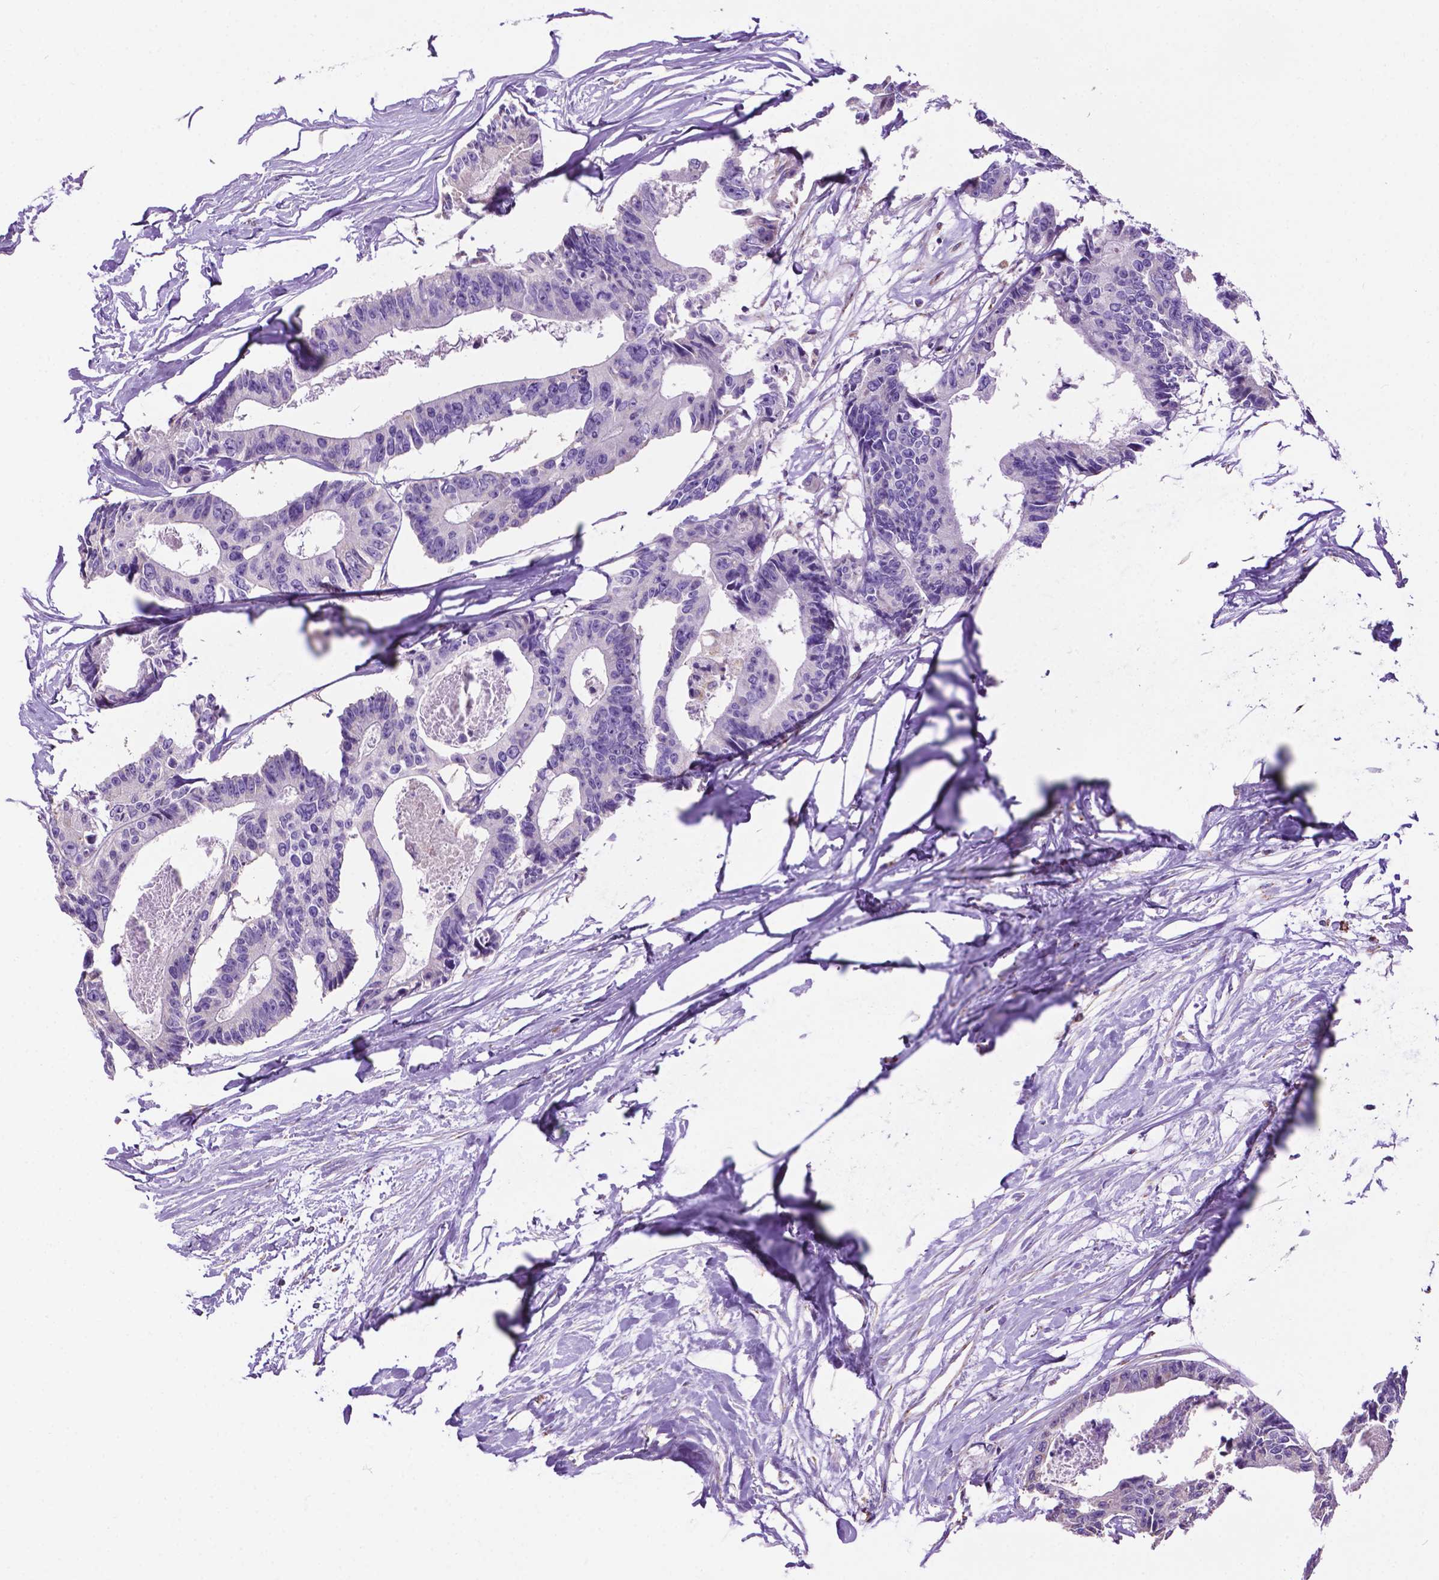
{"staining": {"intensity": "negative", "quantity": "none", "location": "none"}, "tissue": "colorectal cancer", "cell_type": "Tumor cells", "image_type": "cancer", "snomed": [{"axis": "morphology", "description": "Adenocarcinoma, NOS"}, {"axis": "topography", "description": "Rectum"}], "caption": "An immunohistochemistry (IHC) photomicrograph of adenocarcinoma (colorectal) is shown. There is no staining in tumor cells of adenocarcinoma (colorectal). The staining was performed using DAB (3,3'-diaminobenzidine) to visualize the protein expression in brown, while the nuclei were stained in blue with hematoxylin (Magnification: 20x).", "gene": "PHYHIP", "patient": {"sex": "male", "age": 57}}